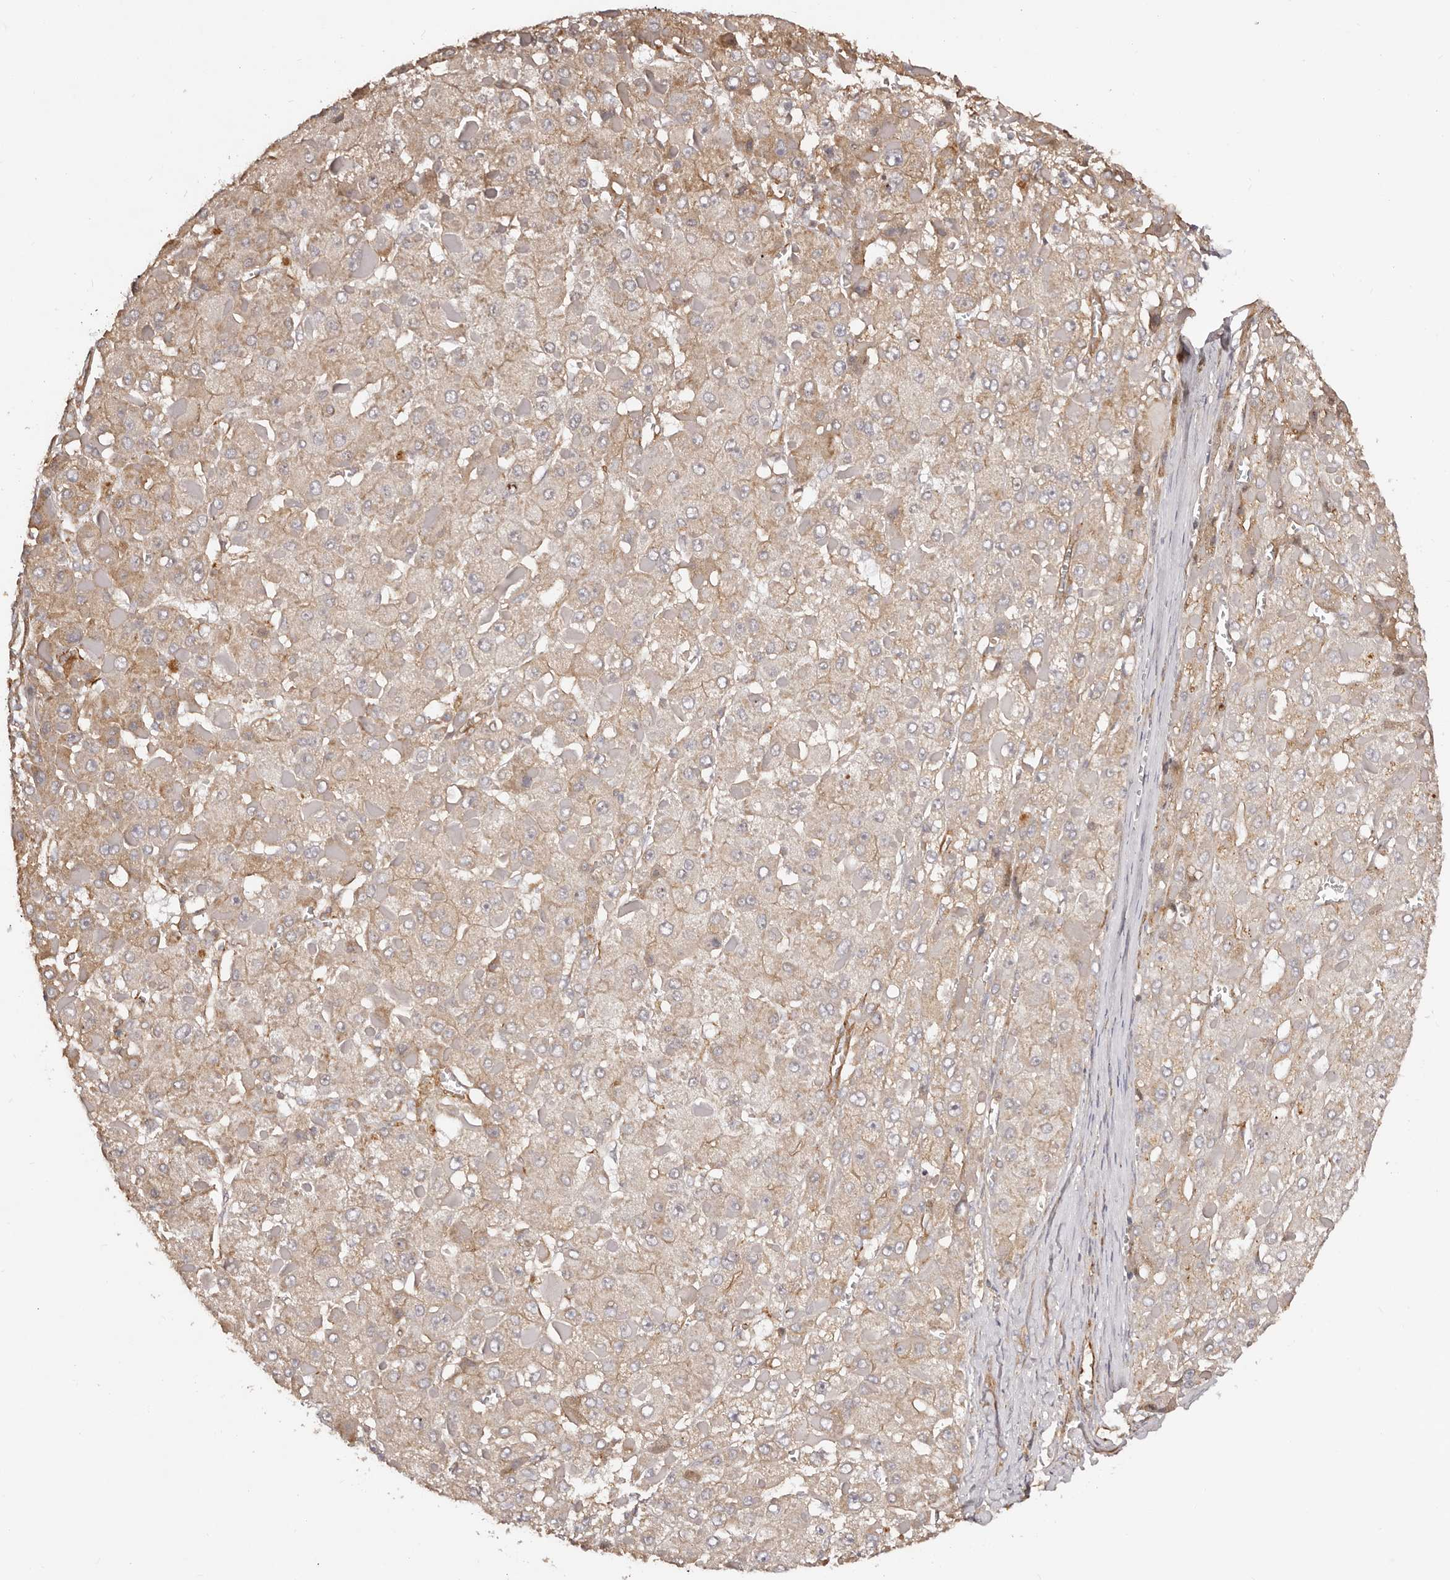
{"staining": {"intensity": "weak", "quantity": ">75%", "location": "cytoplasmic/membranous"}, "tissue": "liver cancer", "cell_type": "Tumor cells", "image_type": "cancer", "snomed": [{"axis": "morphology", "description": "Carcinoma, Hepatocellular, NOS"}, {"axis": "topography", "description": "Liver"}], "caption": "Immunohistochemical staining of liver hepatocellular carcinoma shows low levels of weak cytoplasmic/membranous protein staining in approximately >75% of tumor cells. (Brightfield microscopy of DAB IHC at high magnification).", "gene": "RPS6", "patient": {"sex": "female", "age": 73}}